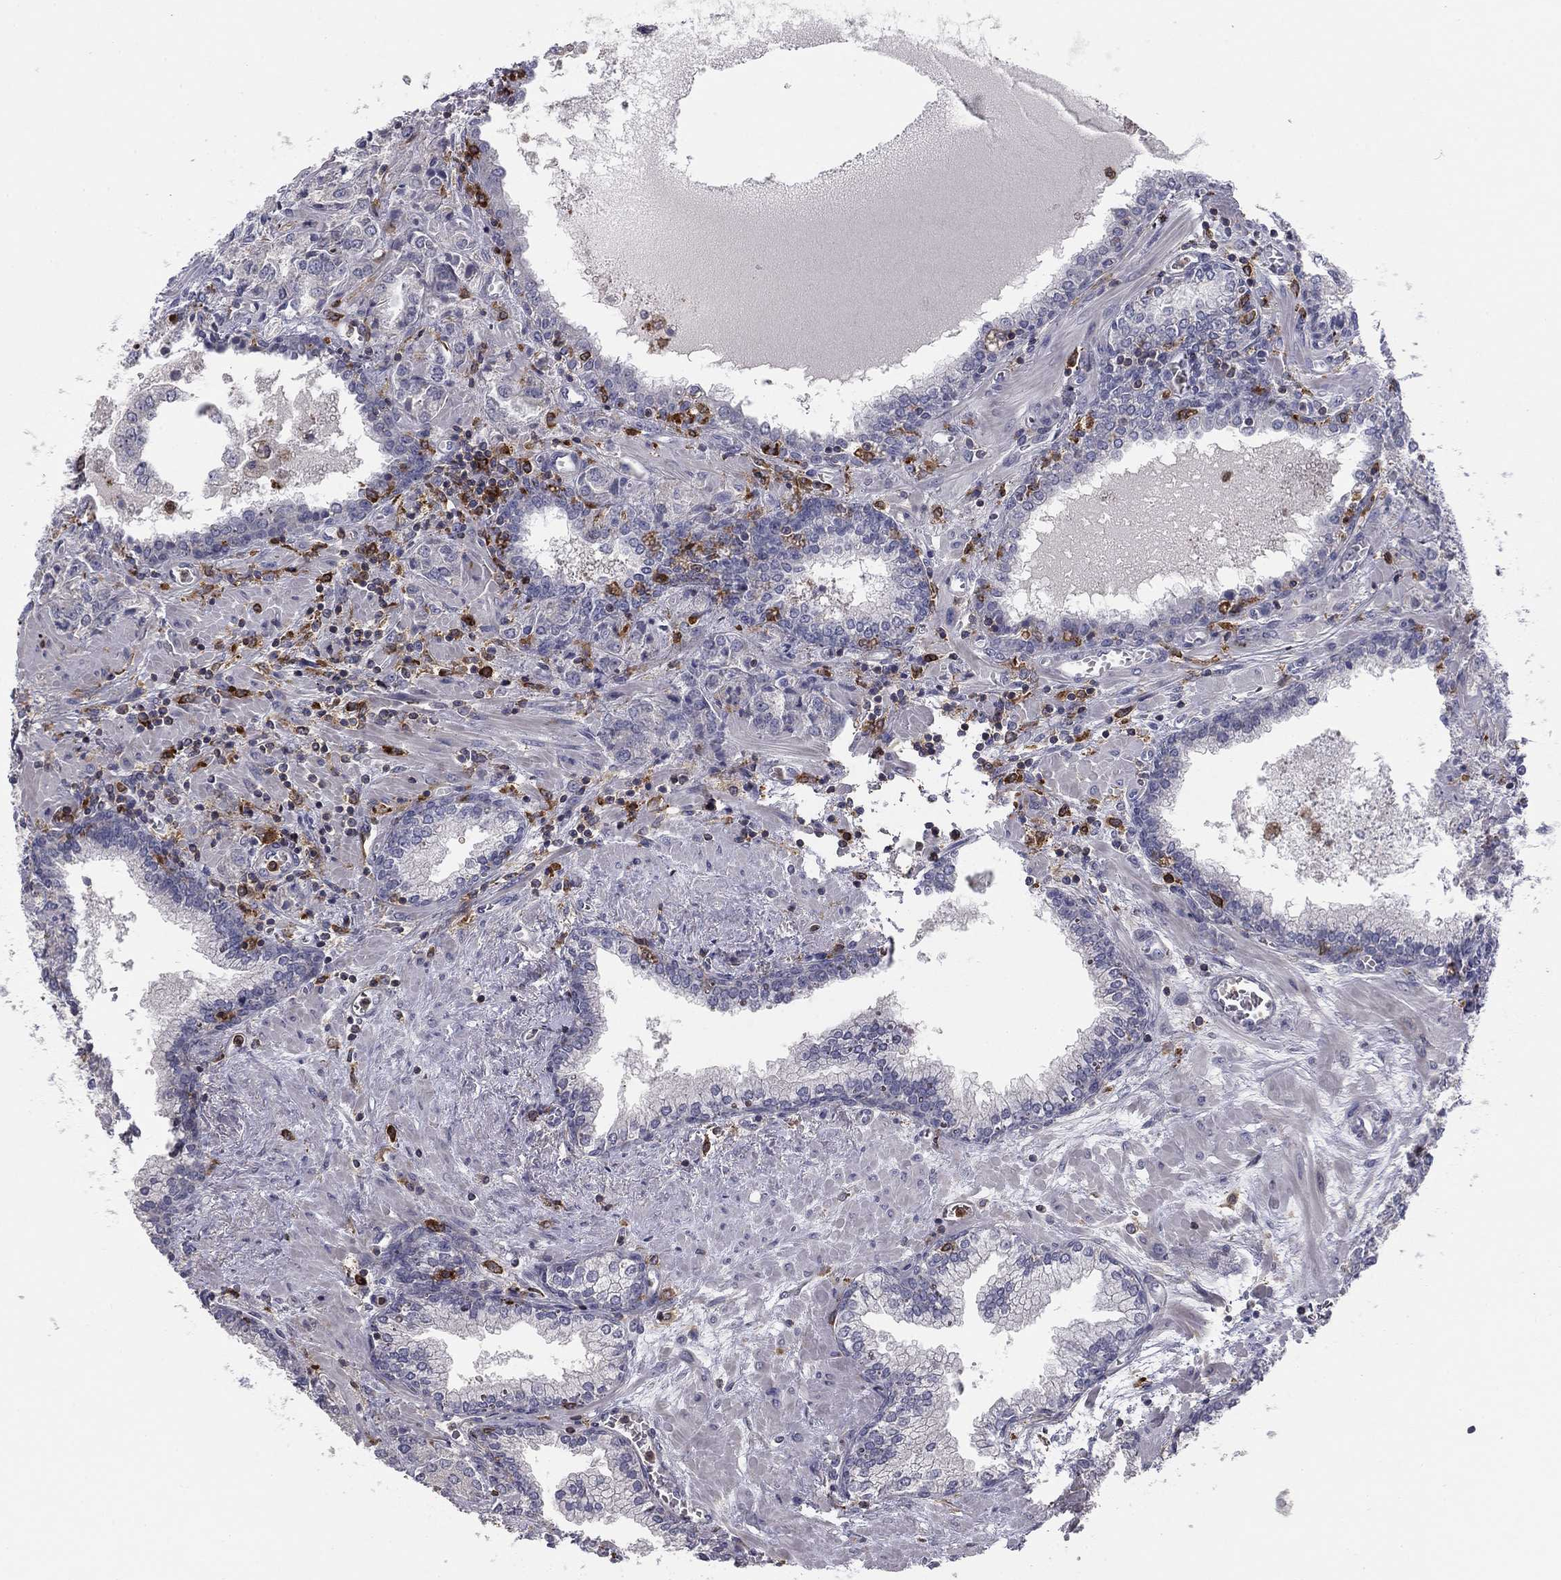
{"staining": {"intensity": "negative", "quantity": "none", "location": "none"}, "tissue": "prostate cancer", "cell_type": "Tumor cells", "image_type": "cancer", "snomed": [{"axis": "morphology", "description": "Adenocarcinoma, NOS"}, {"axis": "topography", "description": "Prostate and seminal vesicle, NOS"}, {"axis": "topography", "description": "Prostate"}], "caption": "The photomicrograph shows no significant expression in tumor cells of adenocarcinoma (prostate).", "gene": "PLCB2", "patient": {"sex": "male", "age": 62}}